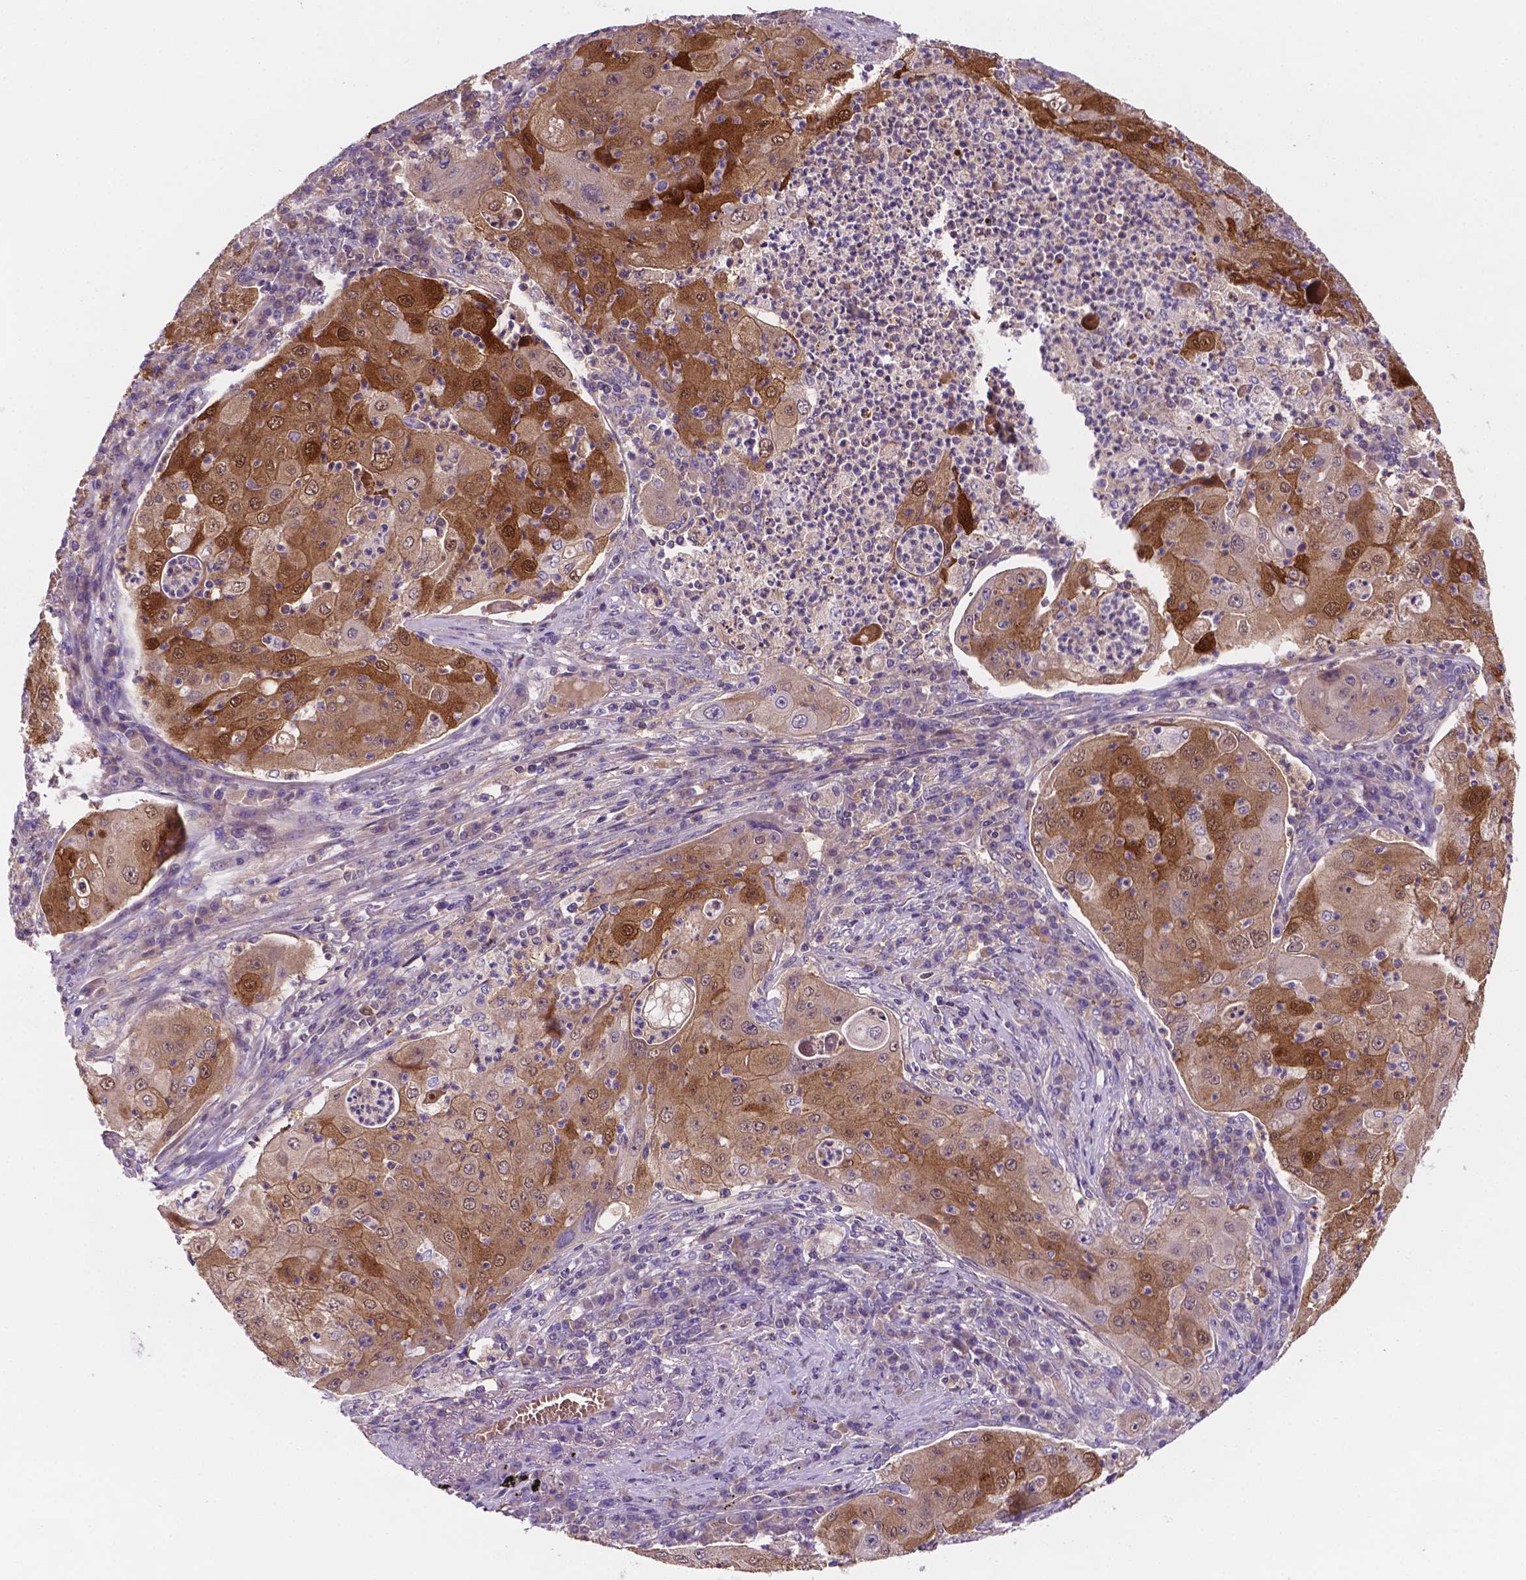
{"staining": {"intensity": "moderate", "quantity": ">75%", "location": "cytoplasmic/membranous,nuclear"}, "tissue": "lung cancer", "cell_type": "Tumor cells", "image_type": "cancer", "snomed": [{"axis": "morphology", "description": "Squamous cell carcinoma, NOS"}, {"axis": "topography", "description": "Lung"}], "caption": "IHC (DAB (3,3'-diaminobenzidine)) staining of human squamous cell carcinoma (lung) exhibits moderate cytoplasmic/membranous and nuclear protein positivity in approximately >75% of tumor cells.", "gene": "TM4SF20", "patient": {"sex": "female", "age": 59}}